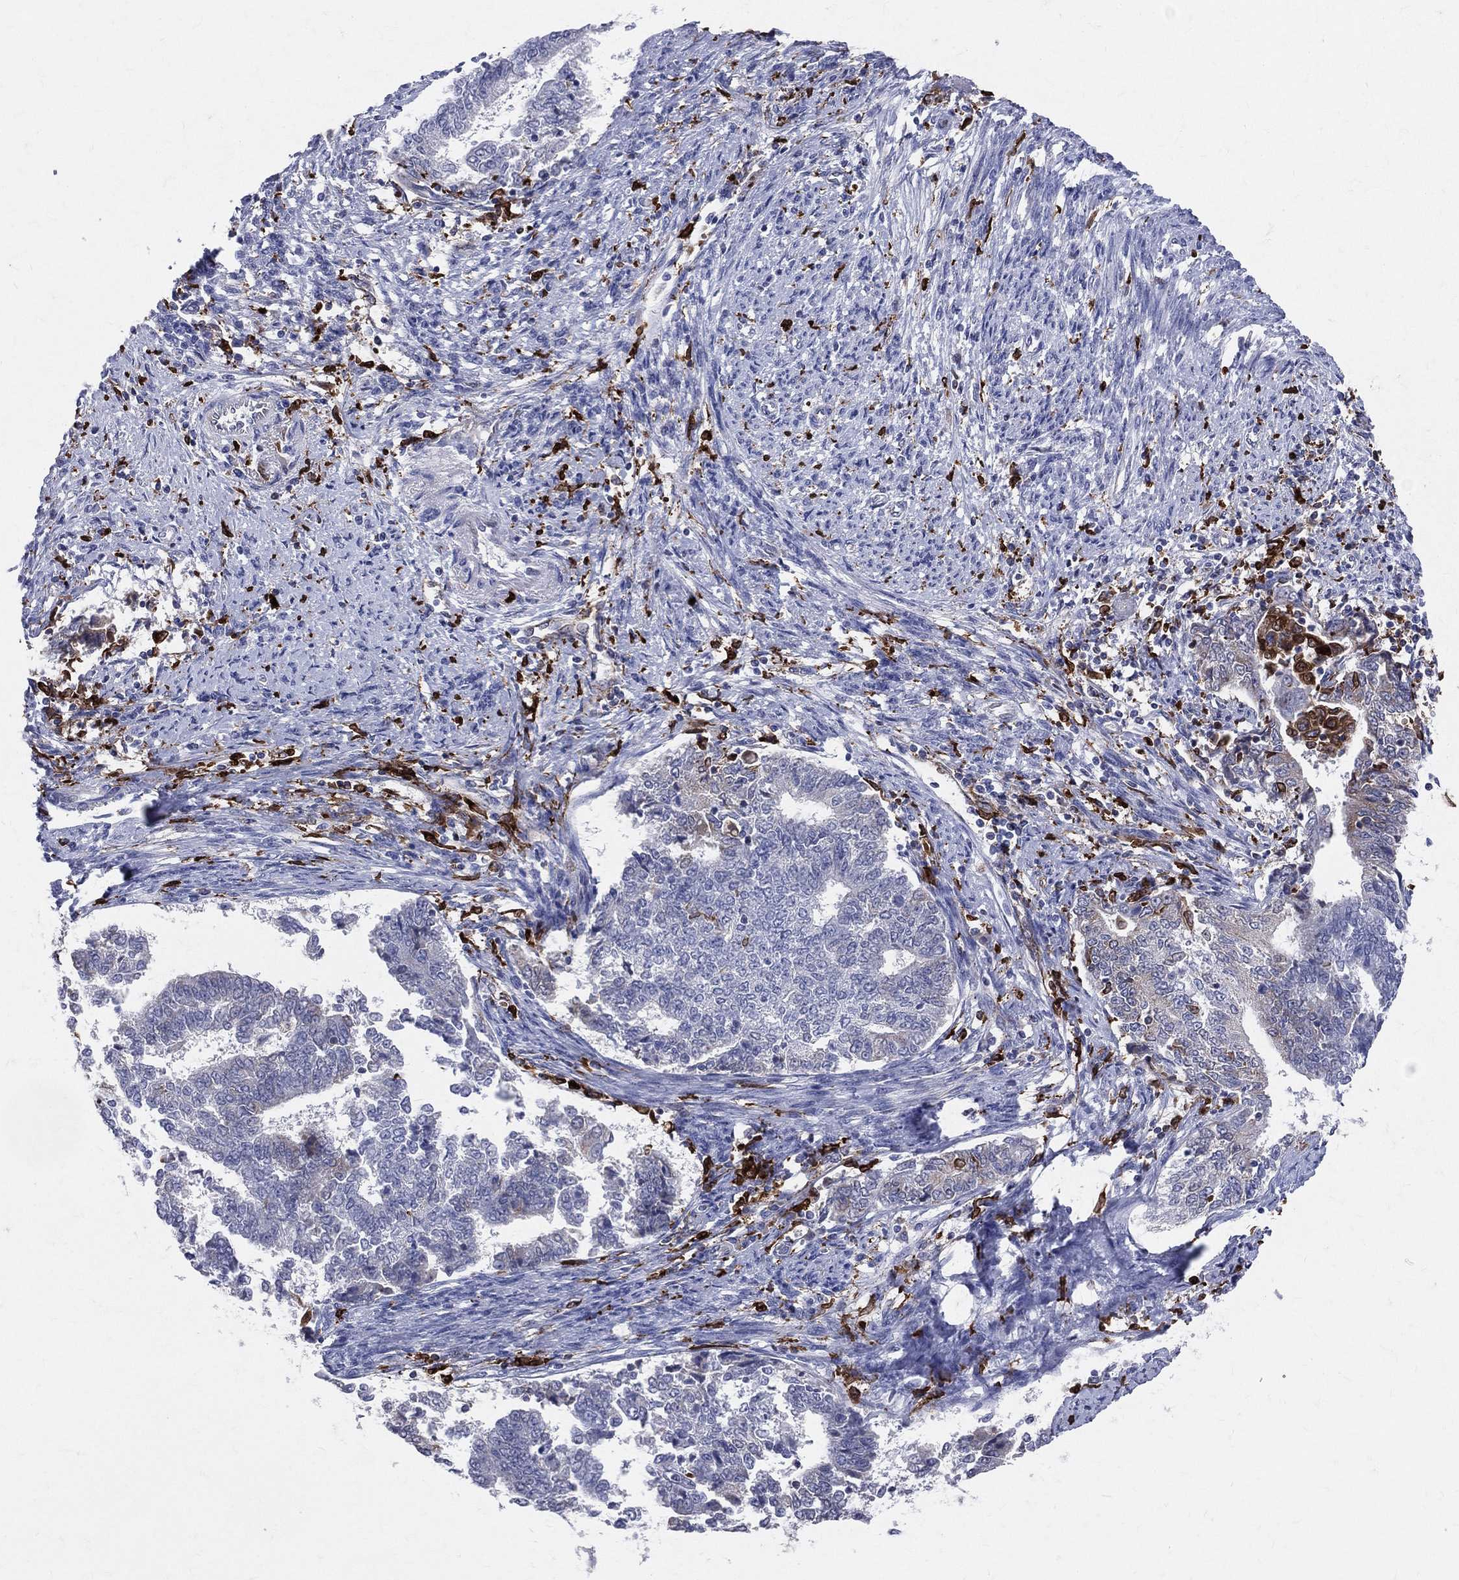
{"staining": {"intensity": "negative", "quantity": "none", "location": "none"}, "tissue": "endometrial cancer", "cell_type": "Tumor cells", "image_type": "cancer", "snomed": [{"axis": "morphology", "description": "Adenocarcinoma, NOS"}, {"axis": "topography", "description": "Endometrium"}], "caption": "Human endometrial adenocarcinoma stained for a protein using IHC displays no positivity in tumor cells.", "gene": "CD74", "patient": {"sex": "female", "age": 65}}